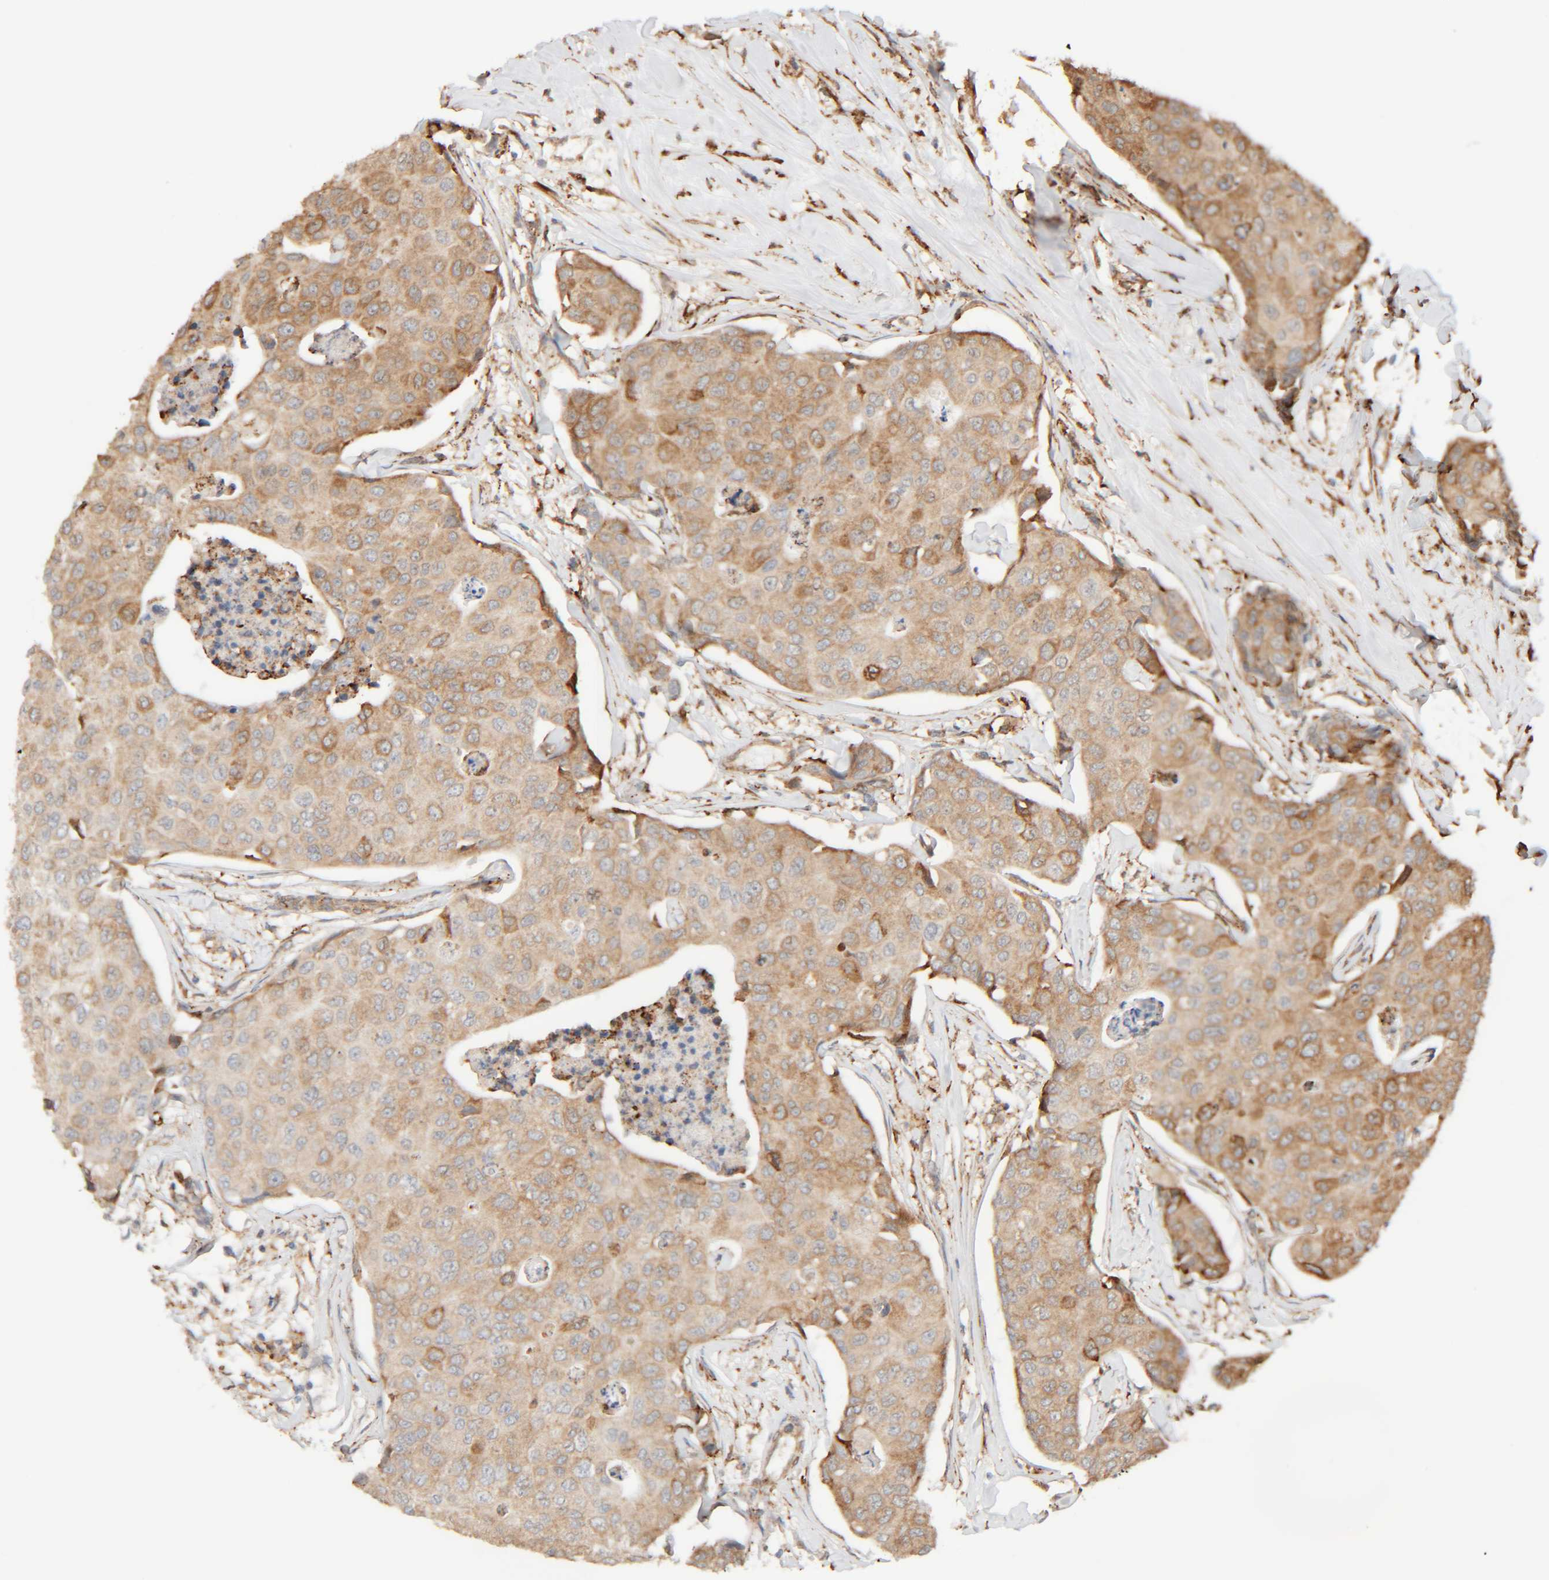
{"staining": {"intensity": "moderate", "quantity": ">75%", "location": "cytoplasmic/membranous"}, "tissue": "breast cancer", "cell_type": "Tumor cells", "image_type": "cancer", "snomed": [{"axis": "morphology", "description": "Duct carcinoma"}, {"axis": "topography", "description": "Breast"}], "caption": "Immunohistochemical staining of breast intraductal carcinoma shows moderate cytoplasmic/membranous protein positivity in about >75% of tumor cells.", "gene": "INTS1", "patient": {"sex": "female", "age": 80}}